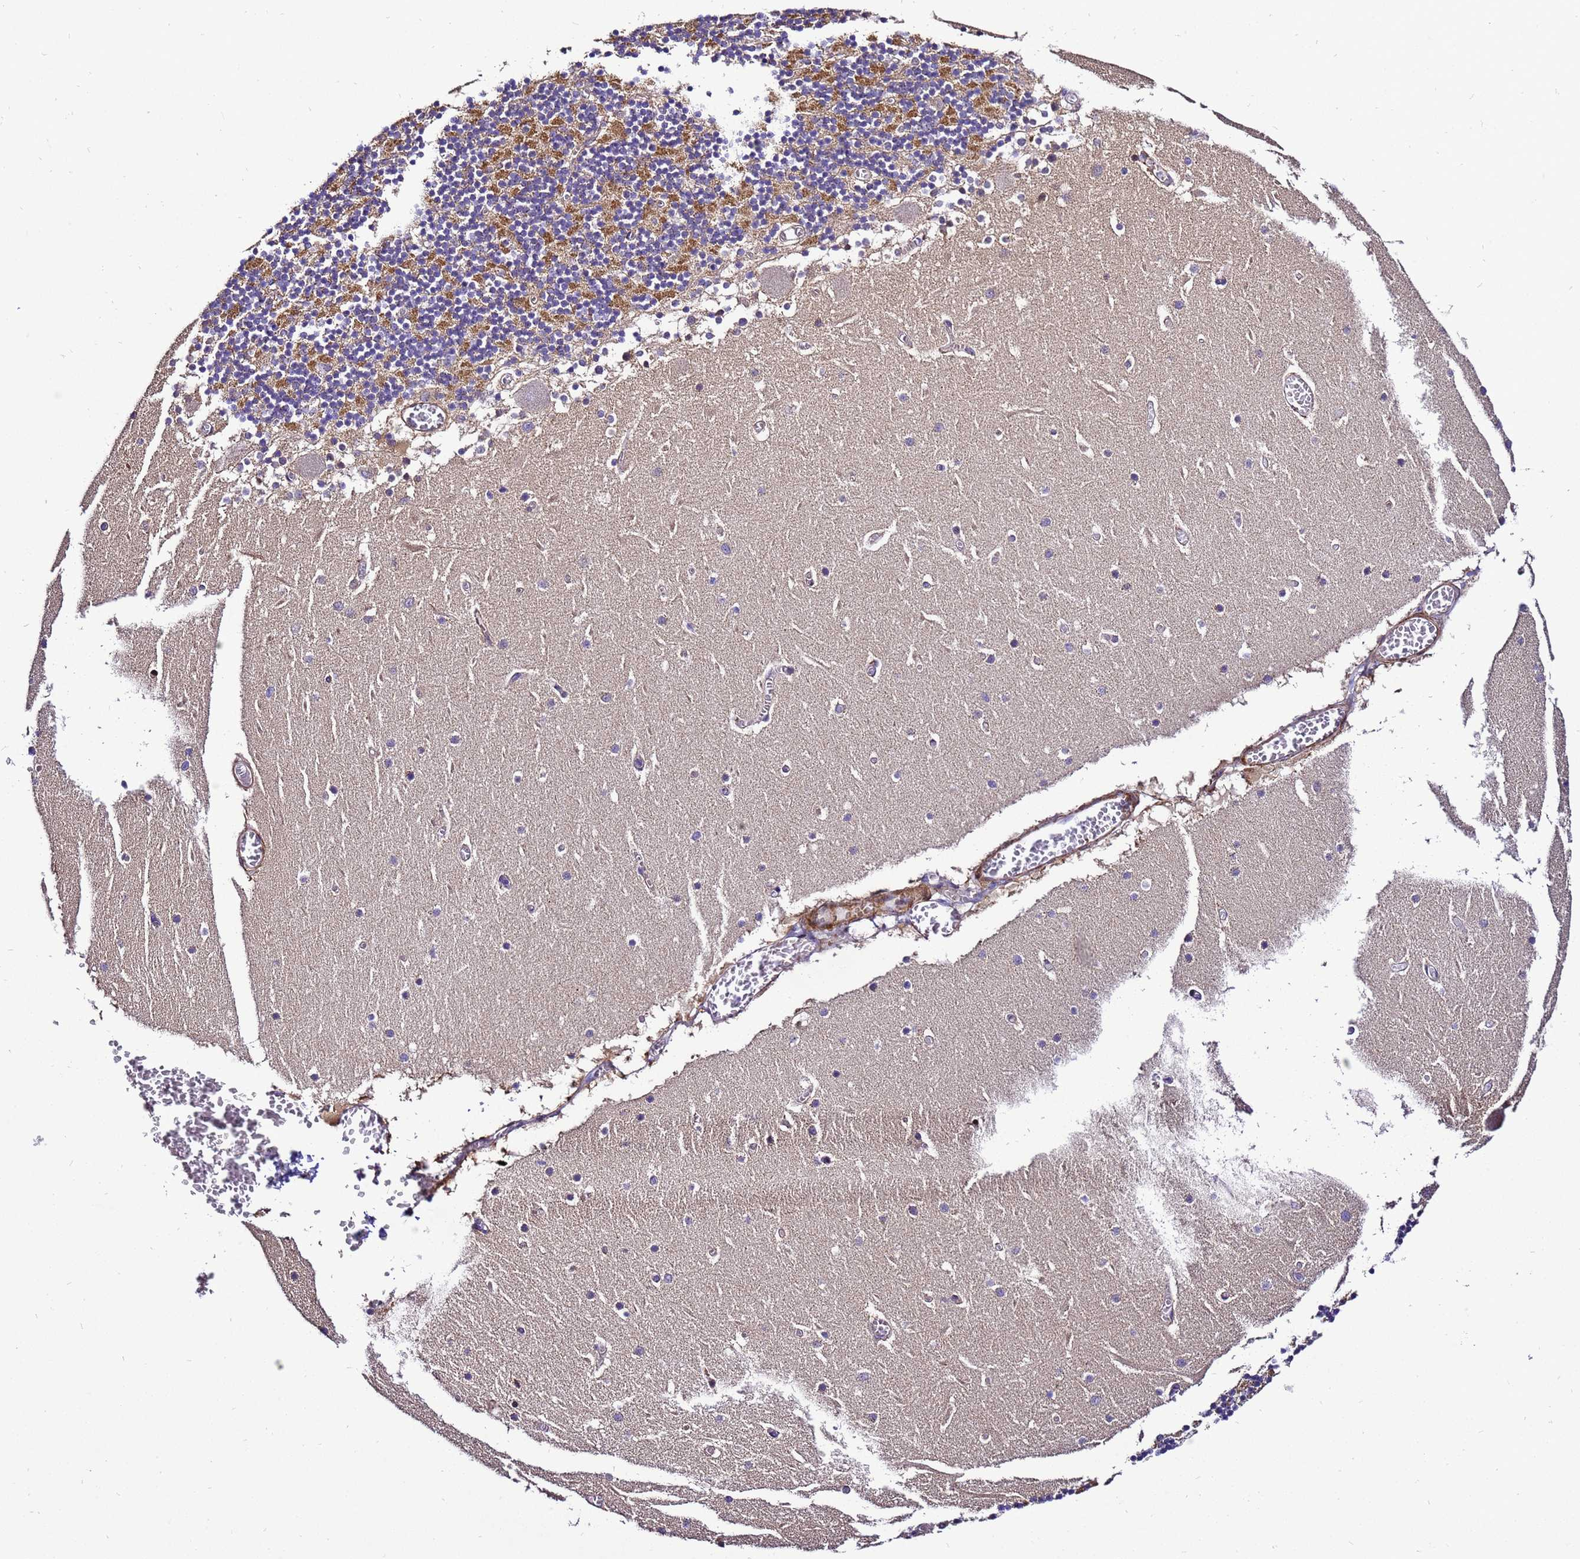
{"staining": {"intensity": "strong", "quantity": "<25%", "location": "cytoplasmic/membranous"}, "tissue": "cerebellum", "cell_type": "Cells in granular layer", "image_type": "normal", "snomed": [{"axis": "morphology", "description": "Normal tissue, NOS"}, {"axis": "topography", "description": "Cerebellum"}], "caption": "DAB (3,3'-diaminobenzidine) immunohistochemical staining of unremarkable cerebellum displays strong cytoplasmic/membranous protein expression in approximately <25% of cells in granular layer. (Brightfield microscopy of DAB IHC at high magnification).", "gene": "ZNF417", "patient": {"sex": "female", "age": 28}}